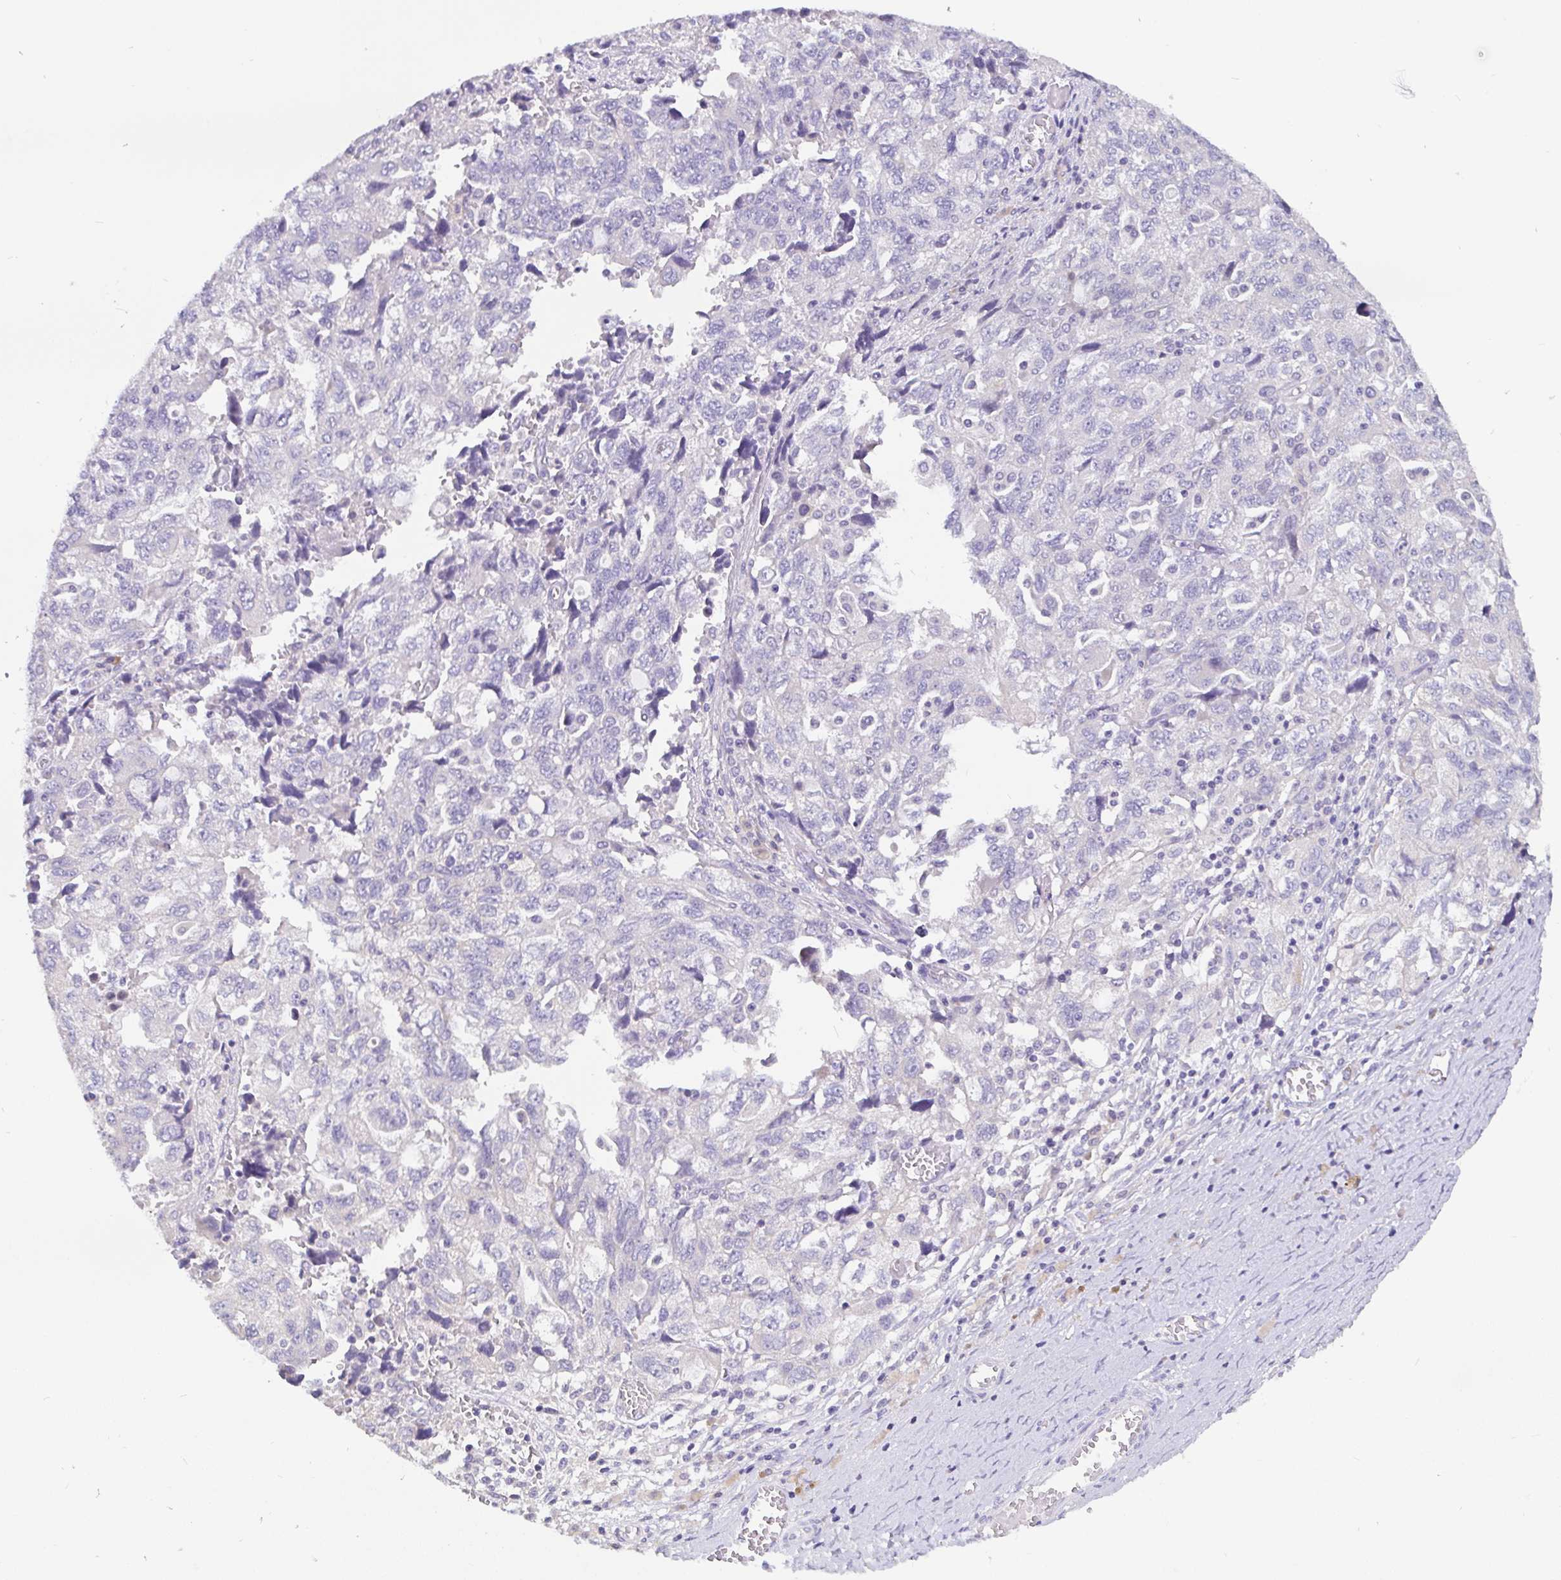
{"staining": {"intensity": "negative", "quantity": "none", "location": "none"}, "tissue": "ovarian cancer", "cell_type": "Tumor cells", "image_type": "cancer", "snomed": [{"axis": "morphology", "description": "Carcinoma, NOS"}, {"axis": "morphology", "description": "Cystadenocarcinoma, serous, NOS"}, {"axis": "topography", "description": "Ovary"}], "caption": "This is an immunohistochemistry (IHC) photomicrograph of ovarian serous cystadenocarcinoma. There is no staining in tumor cells.", "gene": "ADAMTS6", "patient": {"sex": "female", "age": 69}}